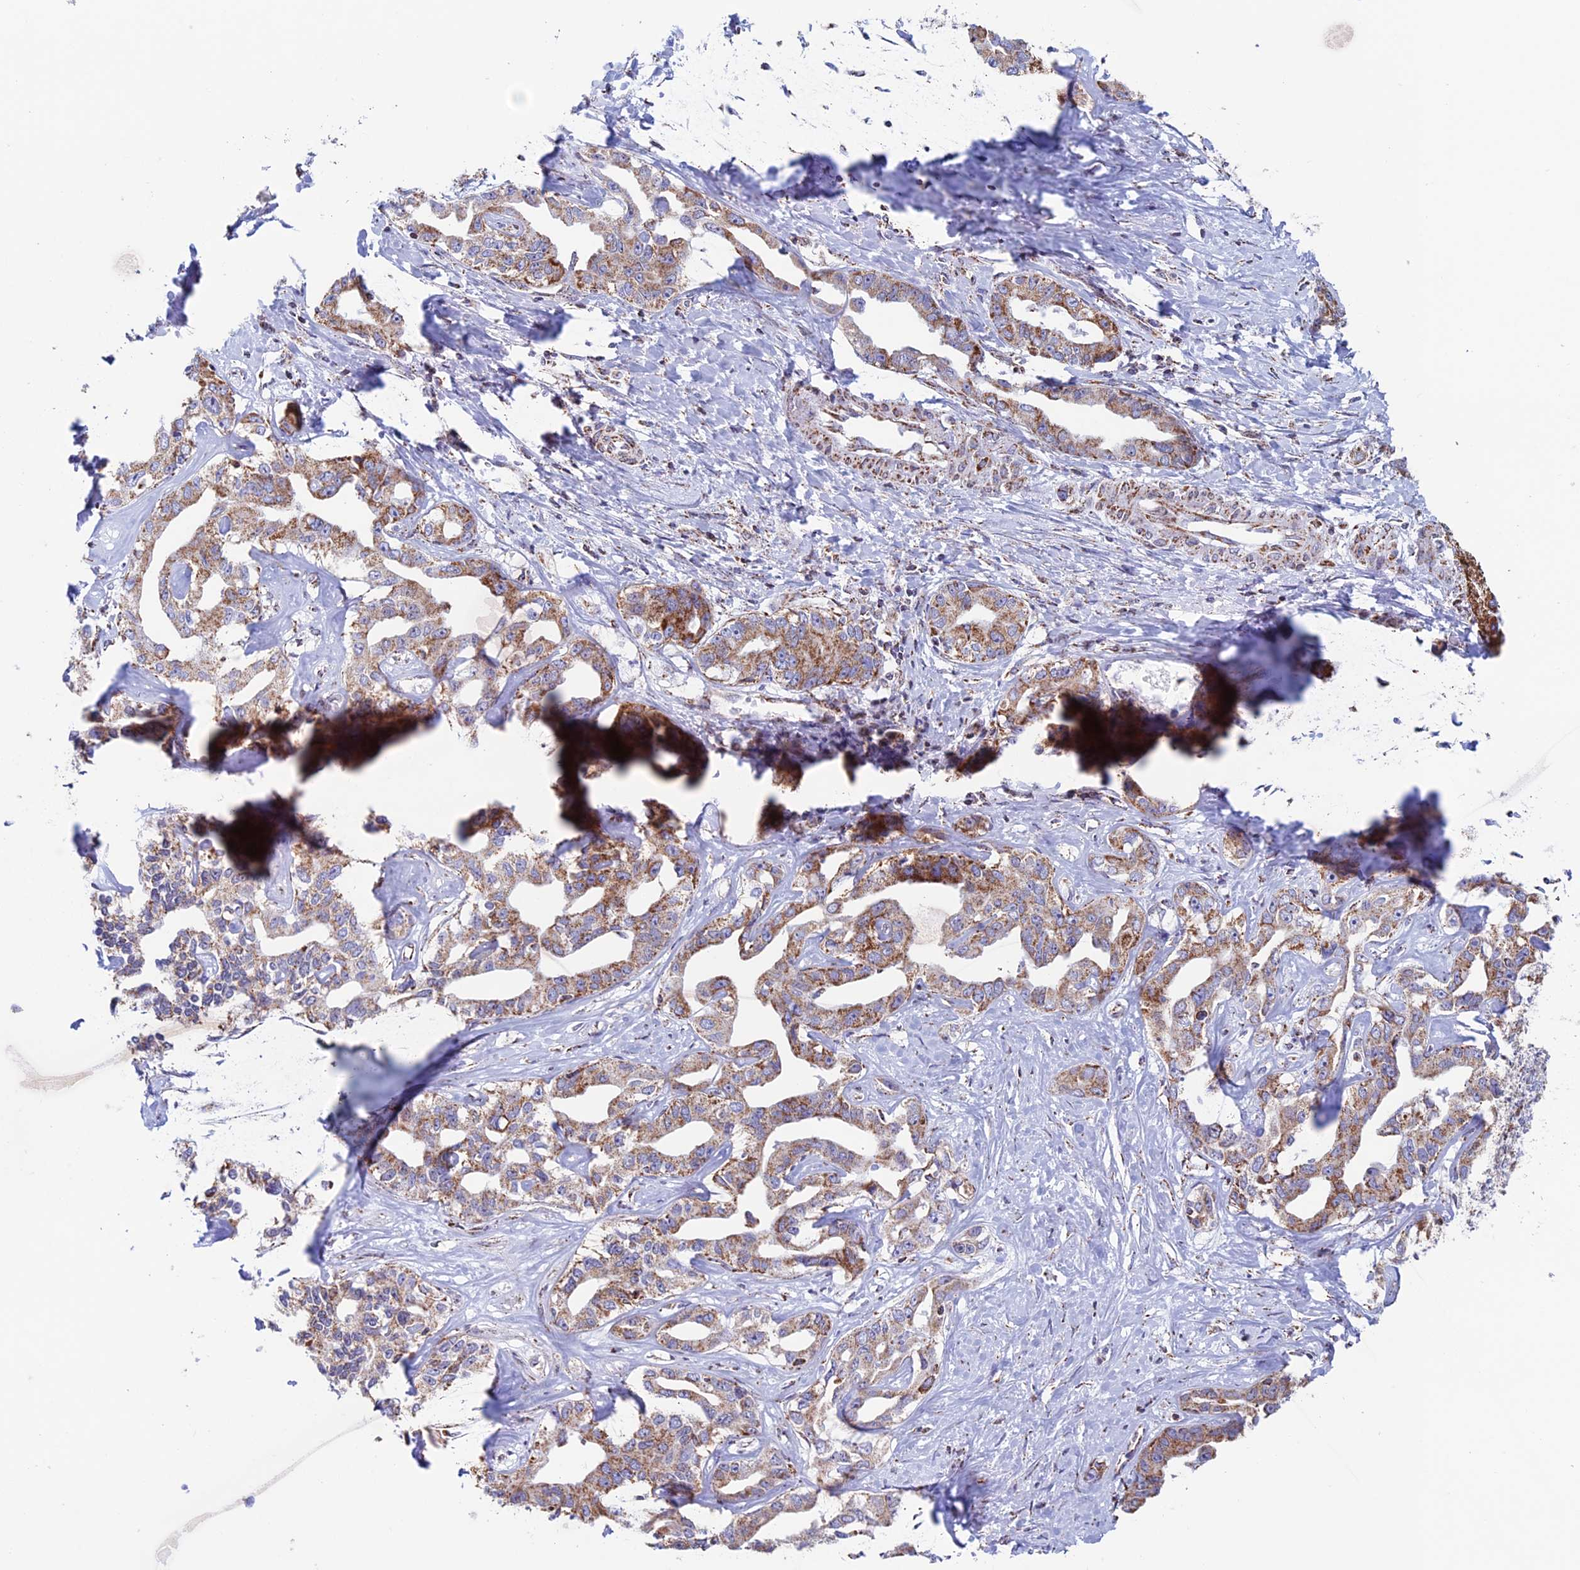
{"staining": {"intensity": "moderate", "quantity": ">75%", "location": "cytoplasmic/membranous"}, "tissue": "liver cancer", "cell_type": "Tumor cells", "image_type": "cancer", "snomed": [{"axis": "morphology", "description": "Cholangiocarcinoma"}, {"axis": "topography", "description": "Liver"}], "caption": "A brown stain labels moderate cytoplasmic/membranous expression of a protein in human liver cholangiocarcinoma tumor cells.", "gene": "ZNG1B", "patient": {"sex": "male", "age": 59}}